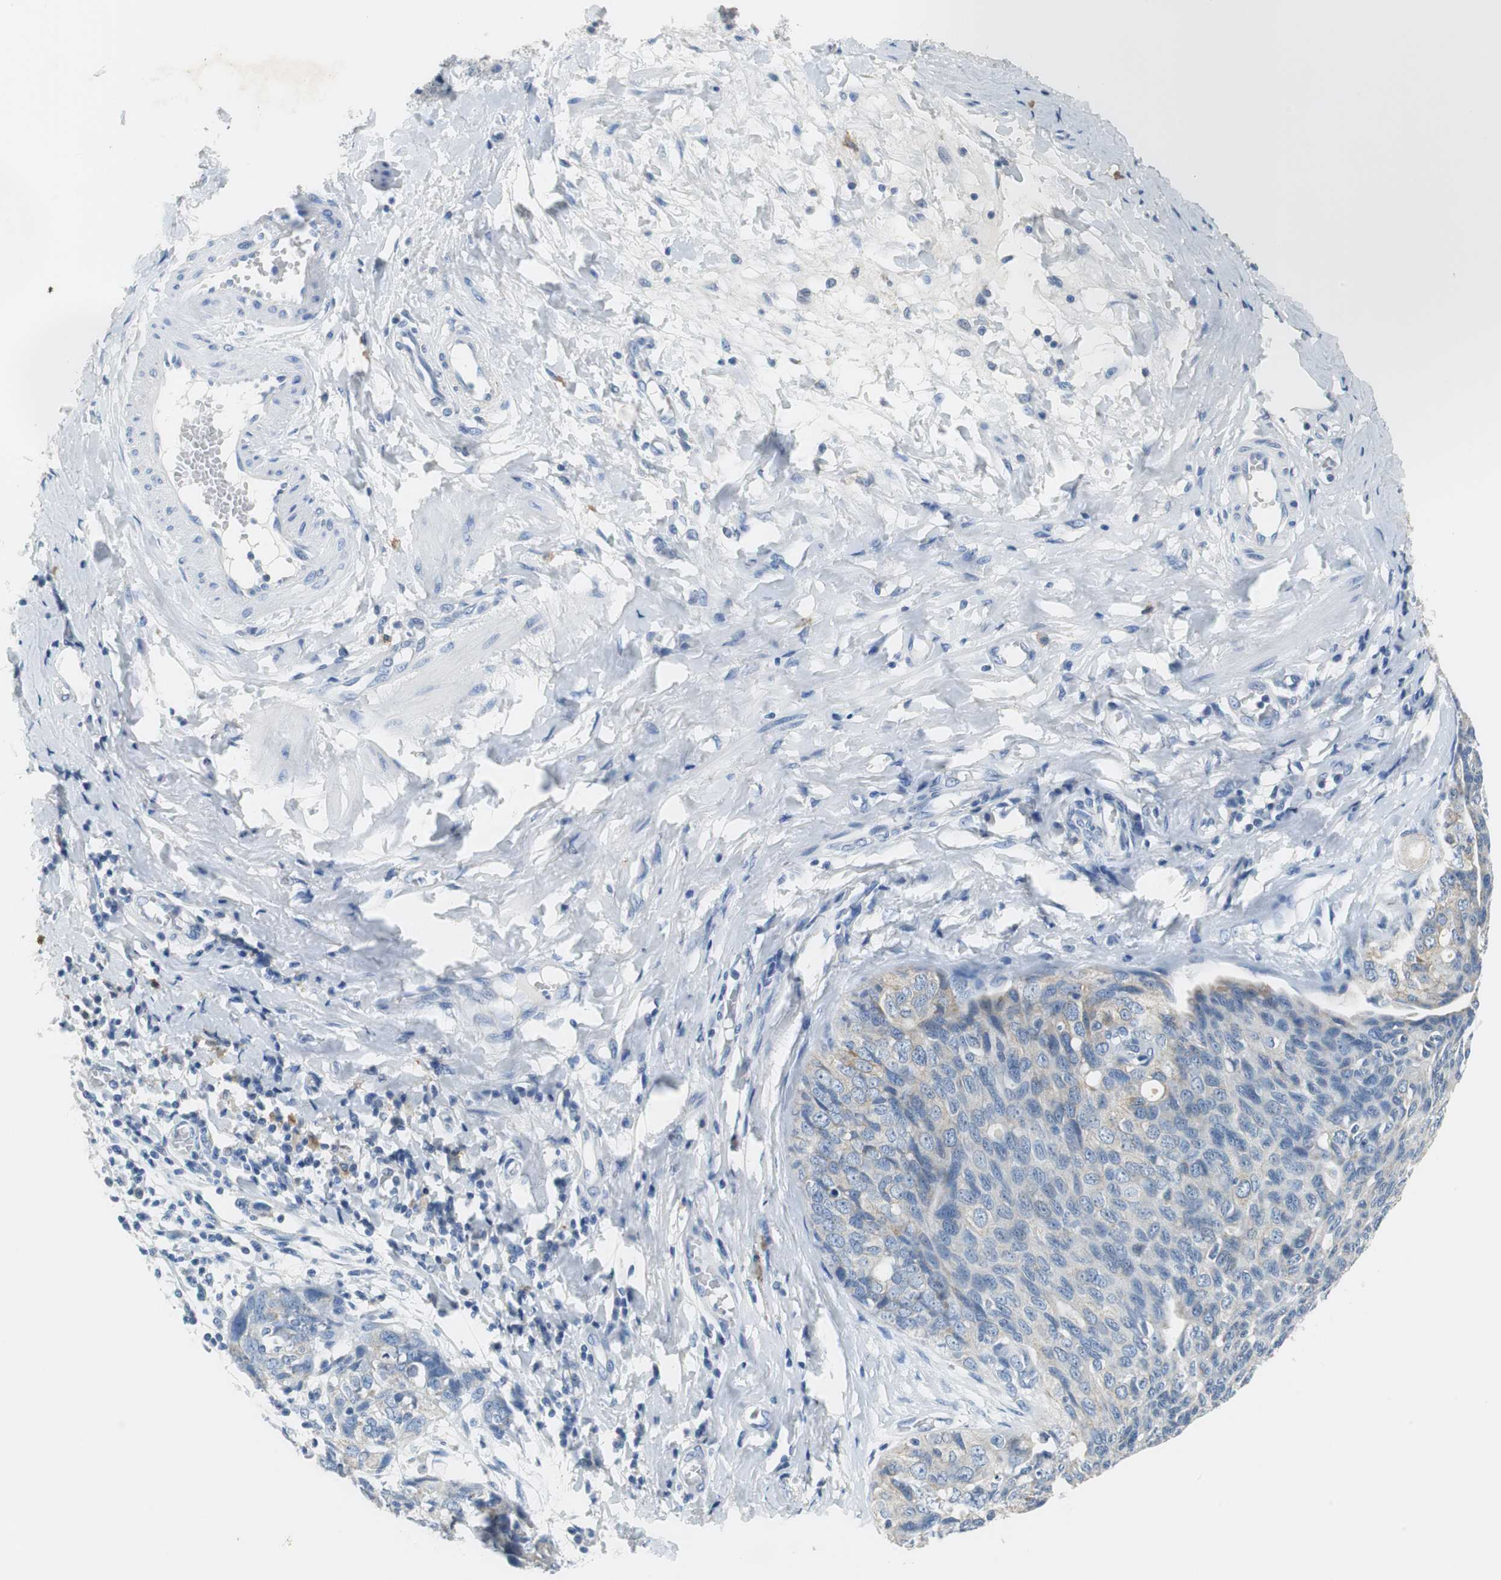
{"staining": {"intensity": "weak", "quantity": "<25%", "location": "cytoplasmic/membranous"}, "tissue": "ovarian cancer", "cell_type": "Tumor cells", "image_type": "cancer", "snomed": [{"axis": "morphology", "description": "Carcinoma, endometroid"}, {"axis": "topography", "description": "Ovary"}], "caption": "Immunohistochemistry (IHC) photomicrograph of neoplastic tissue: ovarian cancer stained with DAB shows no significant protein positivity in tumor cells.", "gene": "TEX264", "patient": {"sex": "female", "age": 60}}